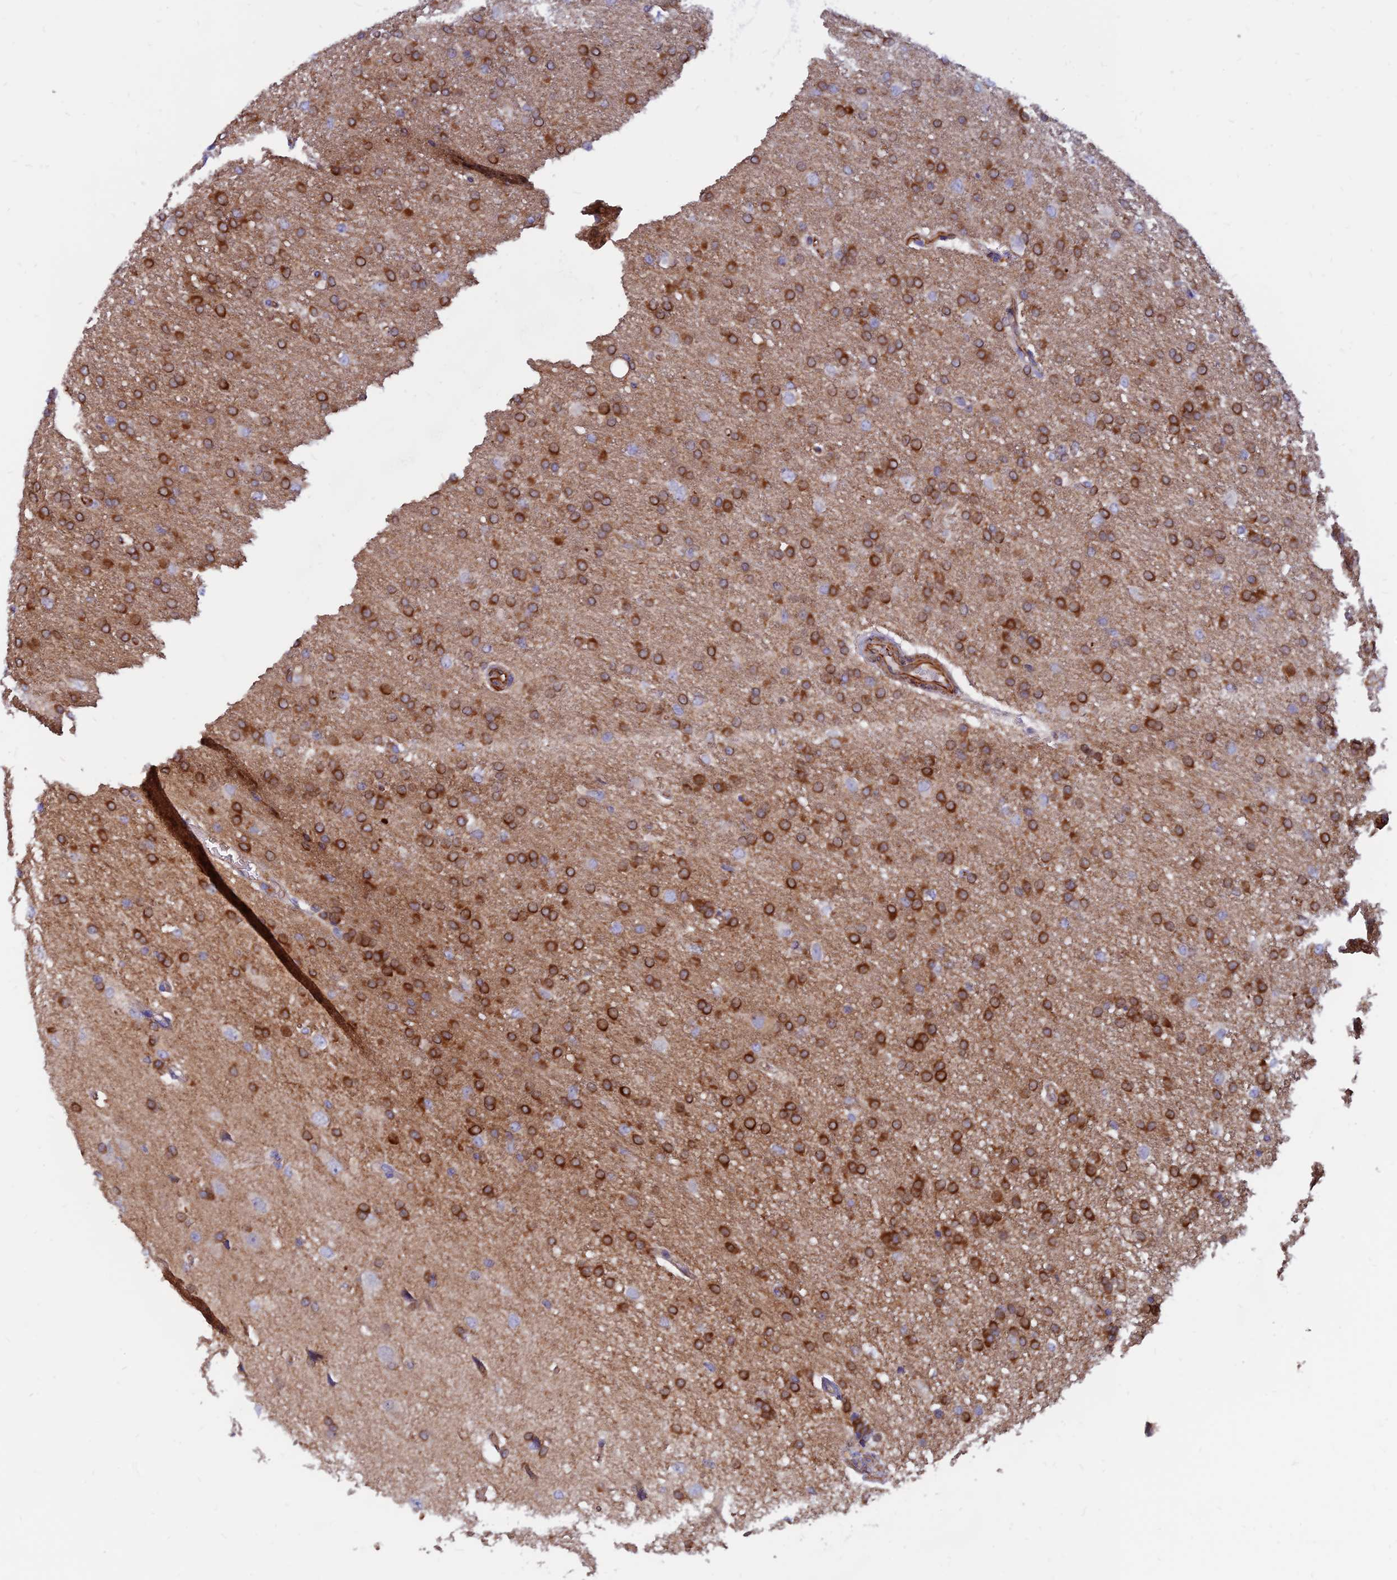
{"staining": {"intensity": "strong", "quantity": ">75%", "location": "cytoplasmic/membranous"}, "tissue": "glioma", "cell_type": "Tumor cells", "image_type": "cancer", "snomed": [{"axis": "morphology", "description": "Glioma, malignant, High grade"}, {"axis": "topography", "description": "Brain"}], "caption": "IHC histopathology image of neoplastic tissue: human malignant high-grade glioma stained using immunohistochemistry displays high levels of strong protein expression localized specifically in the cytoplasmic/membranous of tumor cells, appearing as a cytoplasmic/membranous brown color.", "gene": "CDK18", "patient": {"sex": "male", "age": 72}}